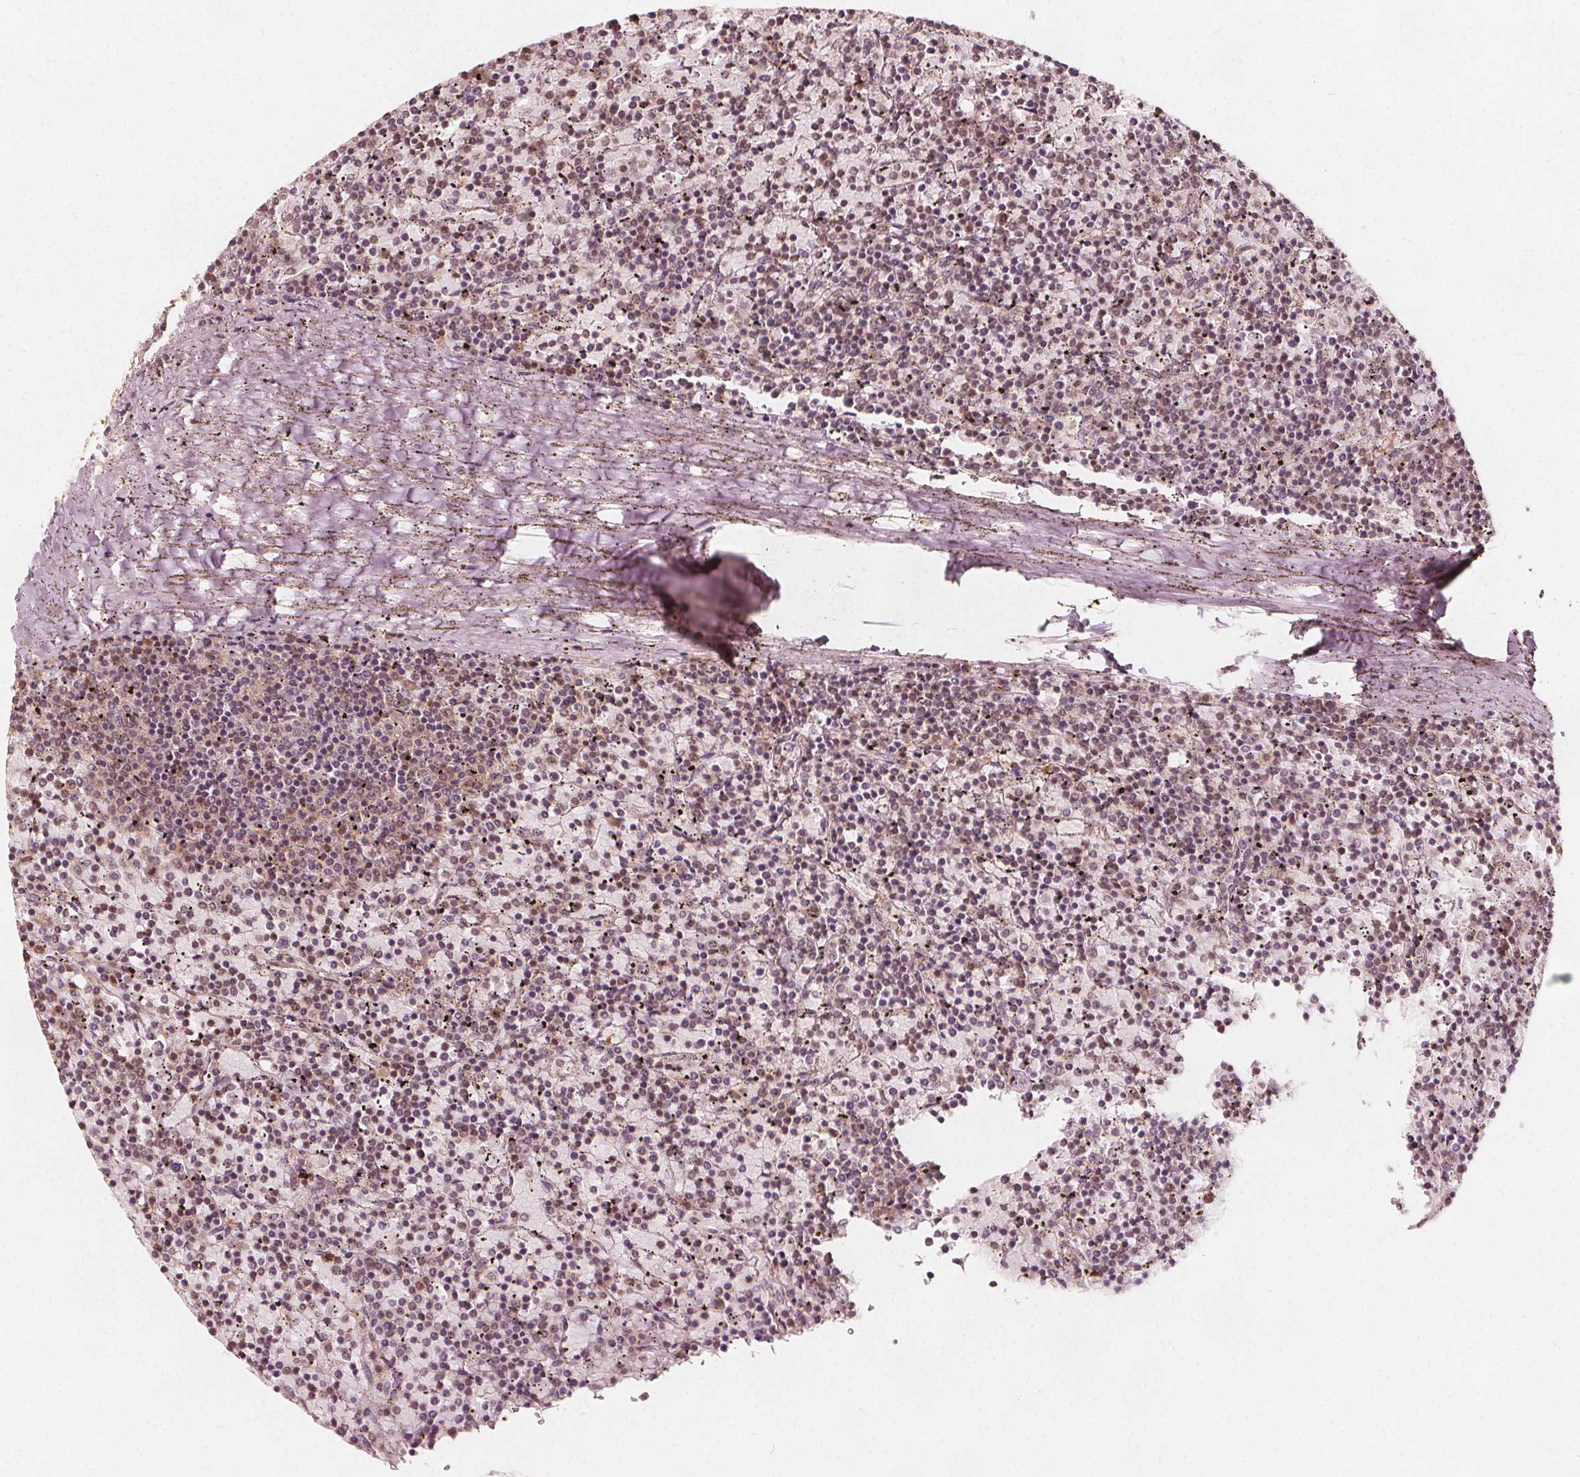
{"staining": {"intensity": "weak", "quantity": "<25%", "location": "cytoplasmic/membranous"}, "tissue": "lymphoma", "cell_type": "Tumor cells", "image_type": "cancer", "snomed": [{"axis": "morphology", "description": "Malignant lymphoma, non-Hodgkin's type, Low grade"}, {"axis": "topography", "description": "Spleen"}], "caption": "This micrograph is of malignant lymphoma, non-Hodgkin's type (low-grade) stained with IHC to label a protein in brown with the nuclei are counter-stained blue. There is no staining in tumor cells.", "gene": "AIP", "patient": {"sex": "female", "age": 77}}